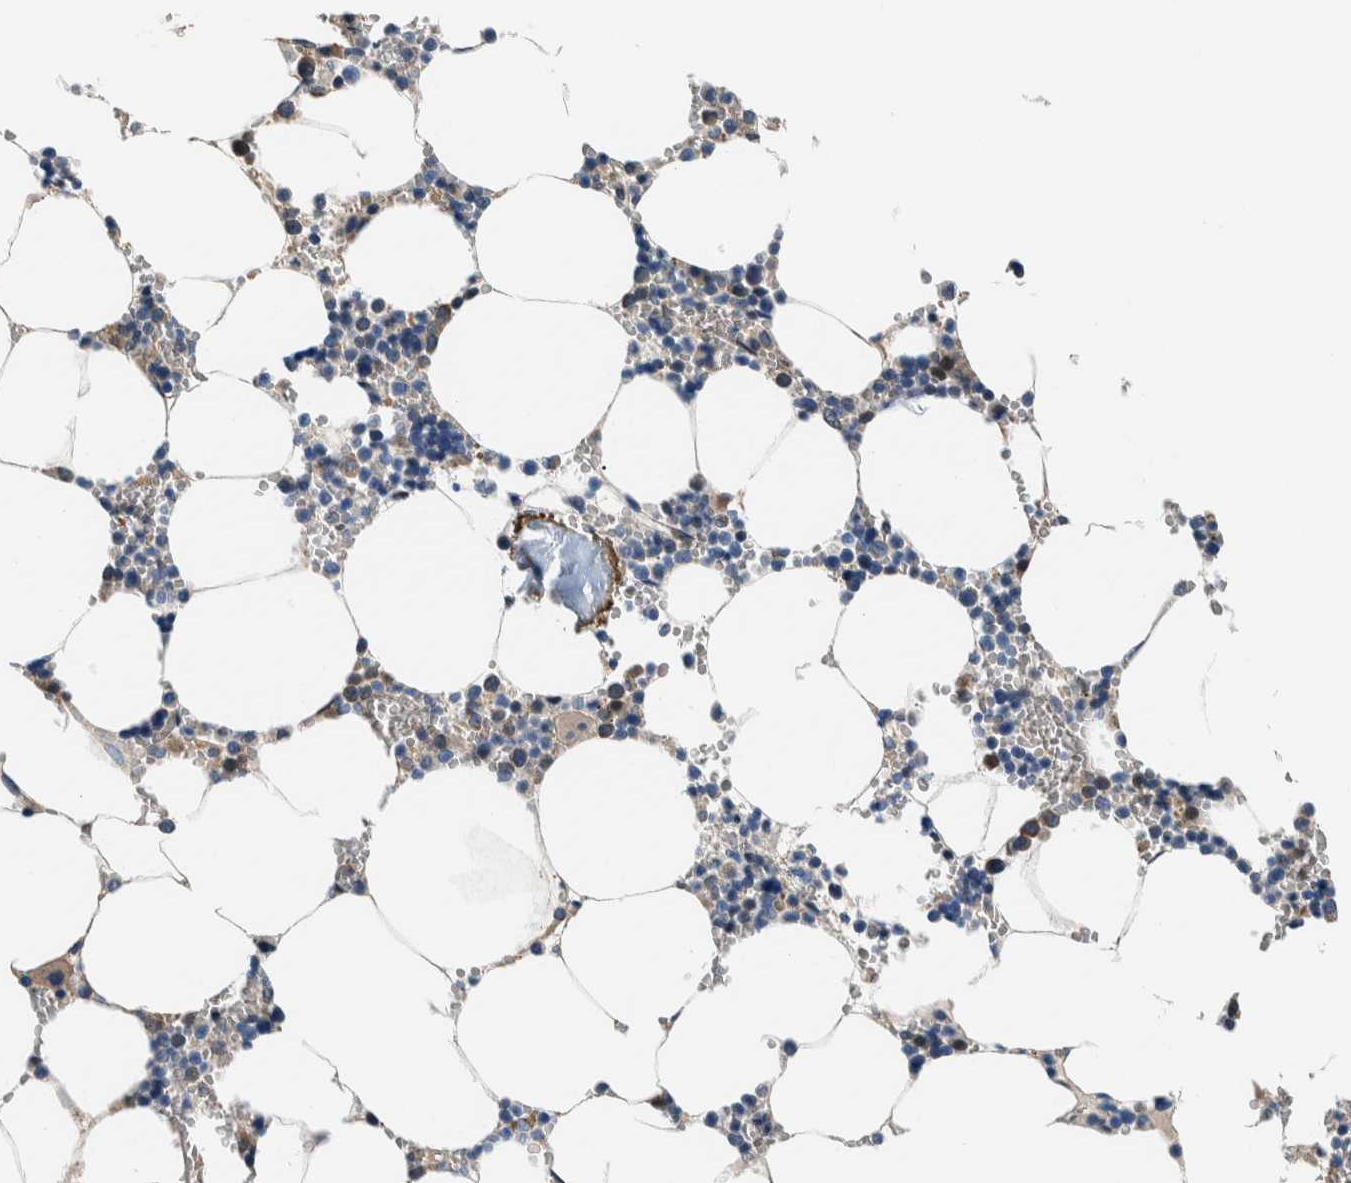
{"staining": {"intensity": "moderate", "quantity": "<25%", "location": "cytoplasmic/membranous"}, "tissue": "bone marrow", "cell_type": "Hematopoietic cells", "image_type": "normal", "snomed": [{"axis": "morphology", "description": "Normal tissue, NOS"}, {"axis": "topography", "description": "Bone marrow"}], "caption": "DAB immunohistochemical staining of unremarkable human bone marrow demonstrates moderate cytoplasmic/membranous protein expression in about <25% of hematopoietic cells. The staining was performed using DAB to visualize the protein expression in brown, while the nuclei were stained in blue with hematoxylin (Magnification: 20x).", "gene": "NIBAN2", "patient": {"sex": "male", "age": 70}}